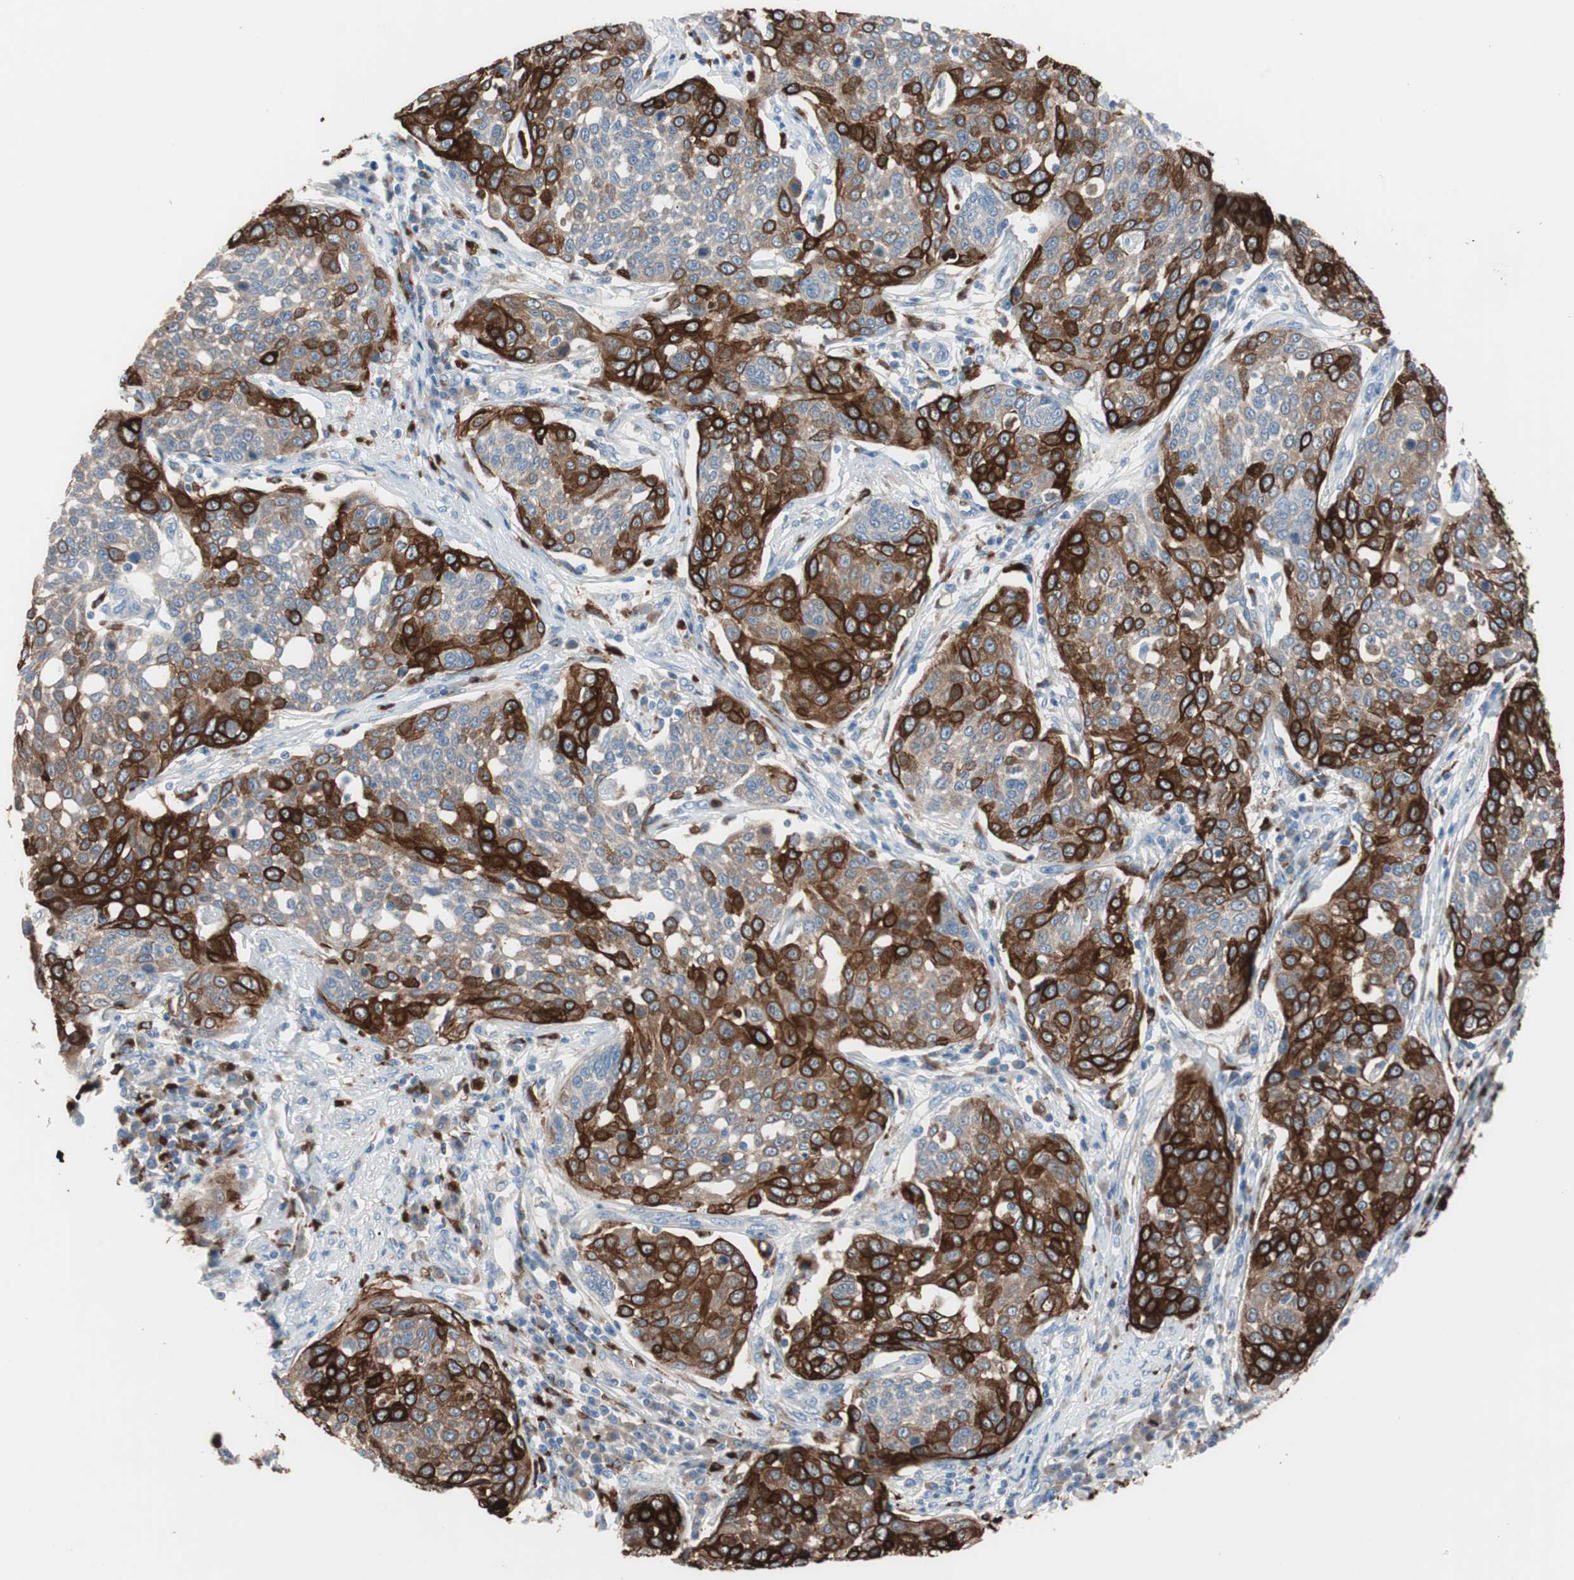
{"staining": {"intensity": "strong", "quantity": "25%-75%", "location": "cytoplasmic/membranous,nuclear"}, "tissue": "cervical cancer", "cell_type": "Tumor cells", "image_type": "cancer", "snomed": [{"axis": "morphology", "description": "Squamous cell carcinoma, NOS"}, {"axis": "topography", "description": "Cervix"}], "caption": "Tumor cells demonstrate high levels of strong cytoplasmic/membranous and nuclear positivity in approximately 25%-75% of cells in cervical squamous cell carcinoma.", "gene": "CLEC4D", "patient": {"sex": "female", "age": 34}}